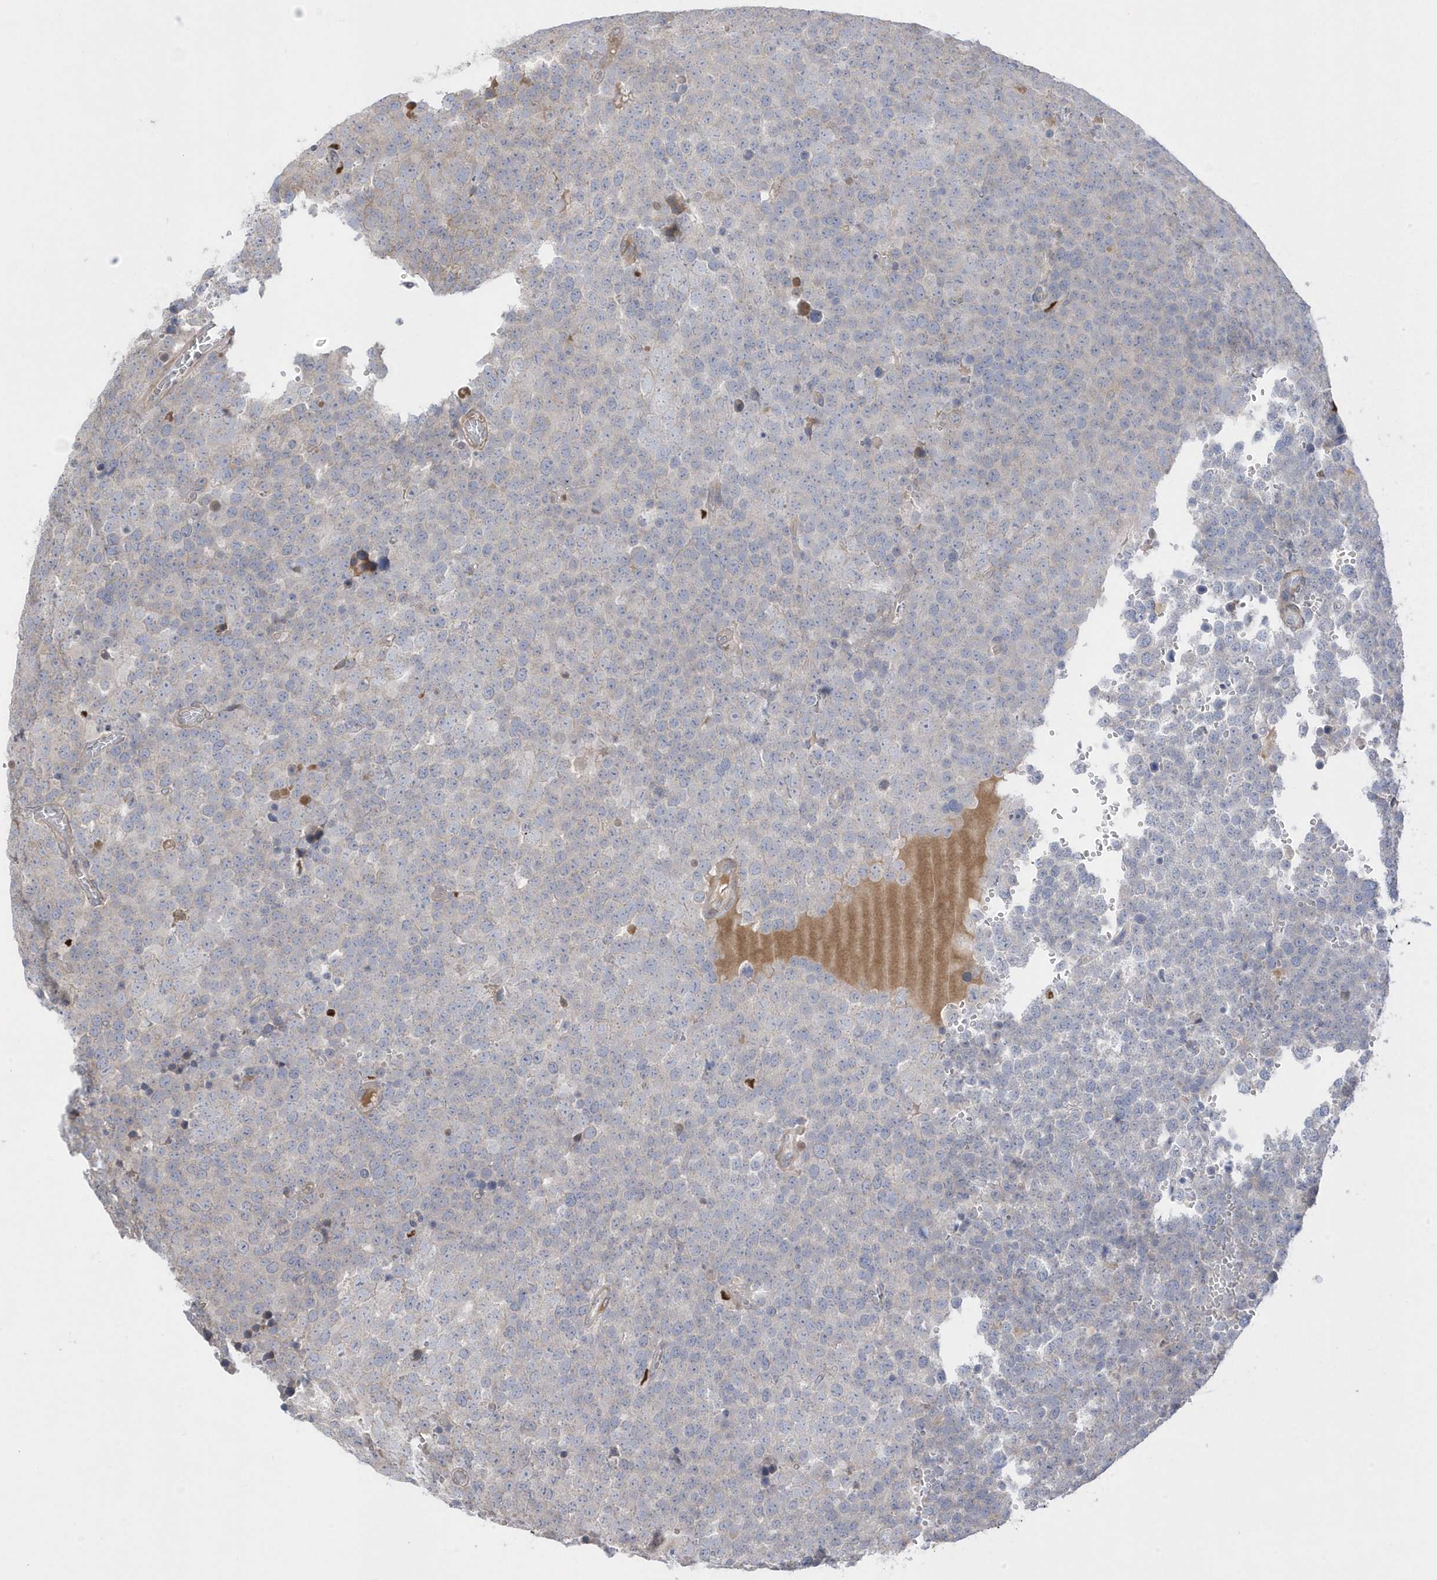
{"staining": {"intensity": "negative", "quantity": "none", "location": "none"}, "tissue": "testis cancer", "cell_type": "Tumor cells", "image_type": "cancer", "snomed": [{"axis": "morphology", "description": "Seminoma, NOS"}, {"axis": "topography", "description": "Testis"}], "caption": "The immunohistochemistry (IHC) micrograph has no significant positivity in tumor cells of testis cancer (seminoma) tissue.", "gene": "GTPBP6", "patient": {"sex": "male", "age": 71}}